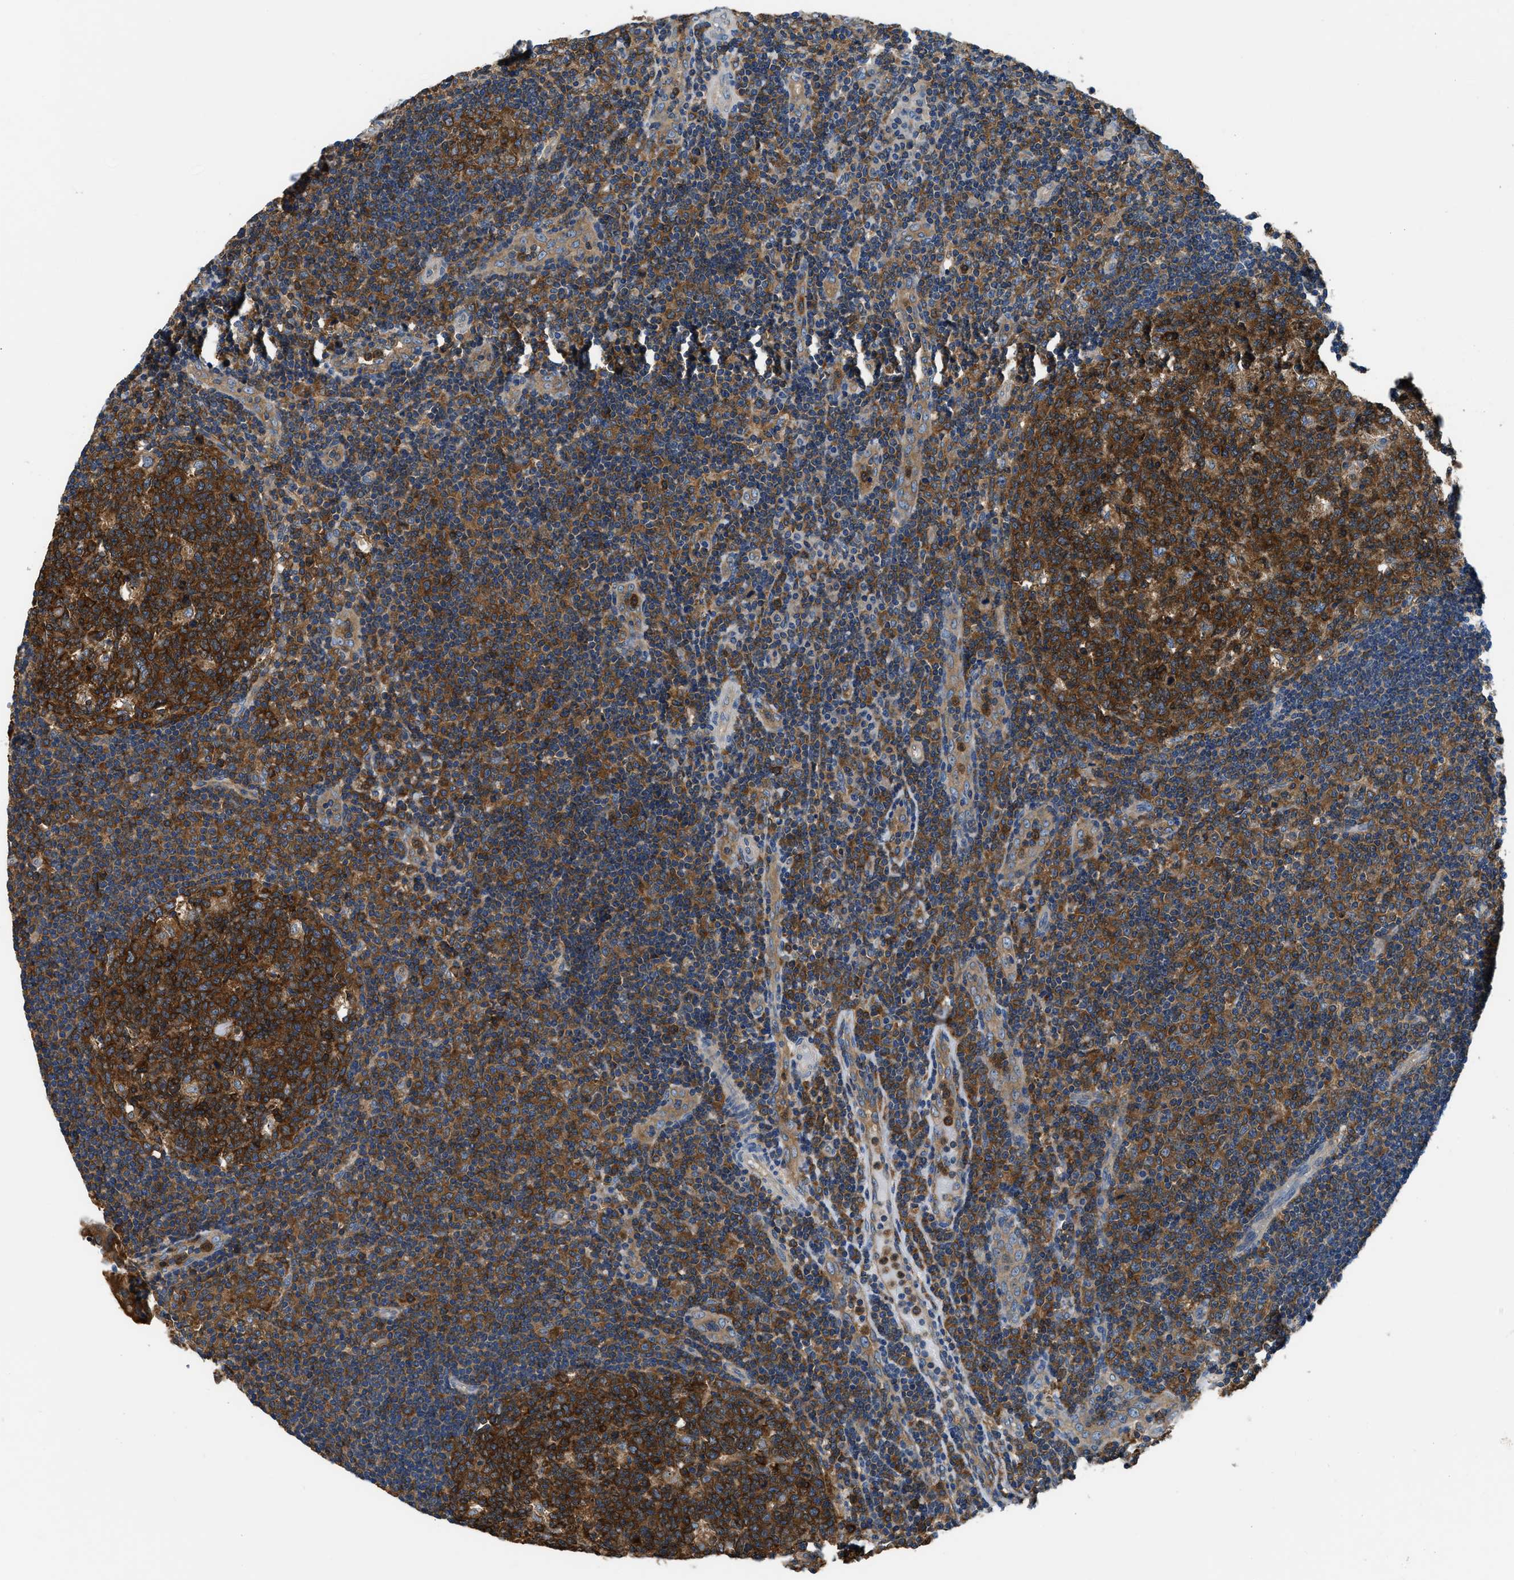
{"staining": {"intensity": "strong", "quantity": ">75%", "location": "cytoplasmic/membranous"}, "tissue": "tonsil", "cell_type": "Germinal center cells", "image_type": "normal", "snomed": [{"axis": "morphology", "description": "Normal tissue, NOS"}, {"axis": "topography", "description": "Tonsil"}], "caption": "Normal tonsil exhibits strong cytoplasmic/membranous staining in about >75% of germinal center cells.", "gene": "PKM", "patient": {"sex": "female", "age": 40}}